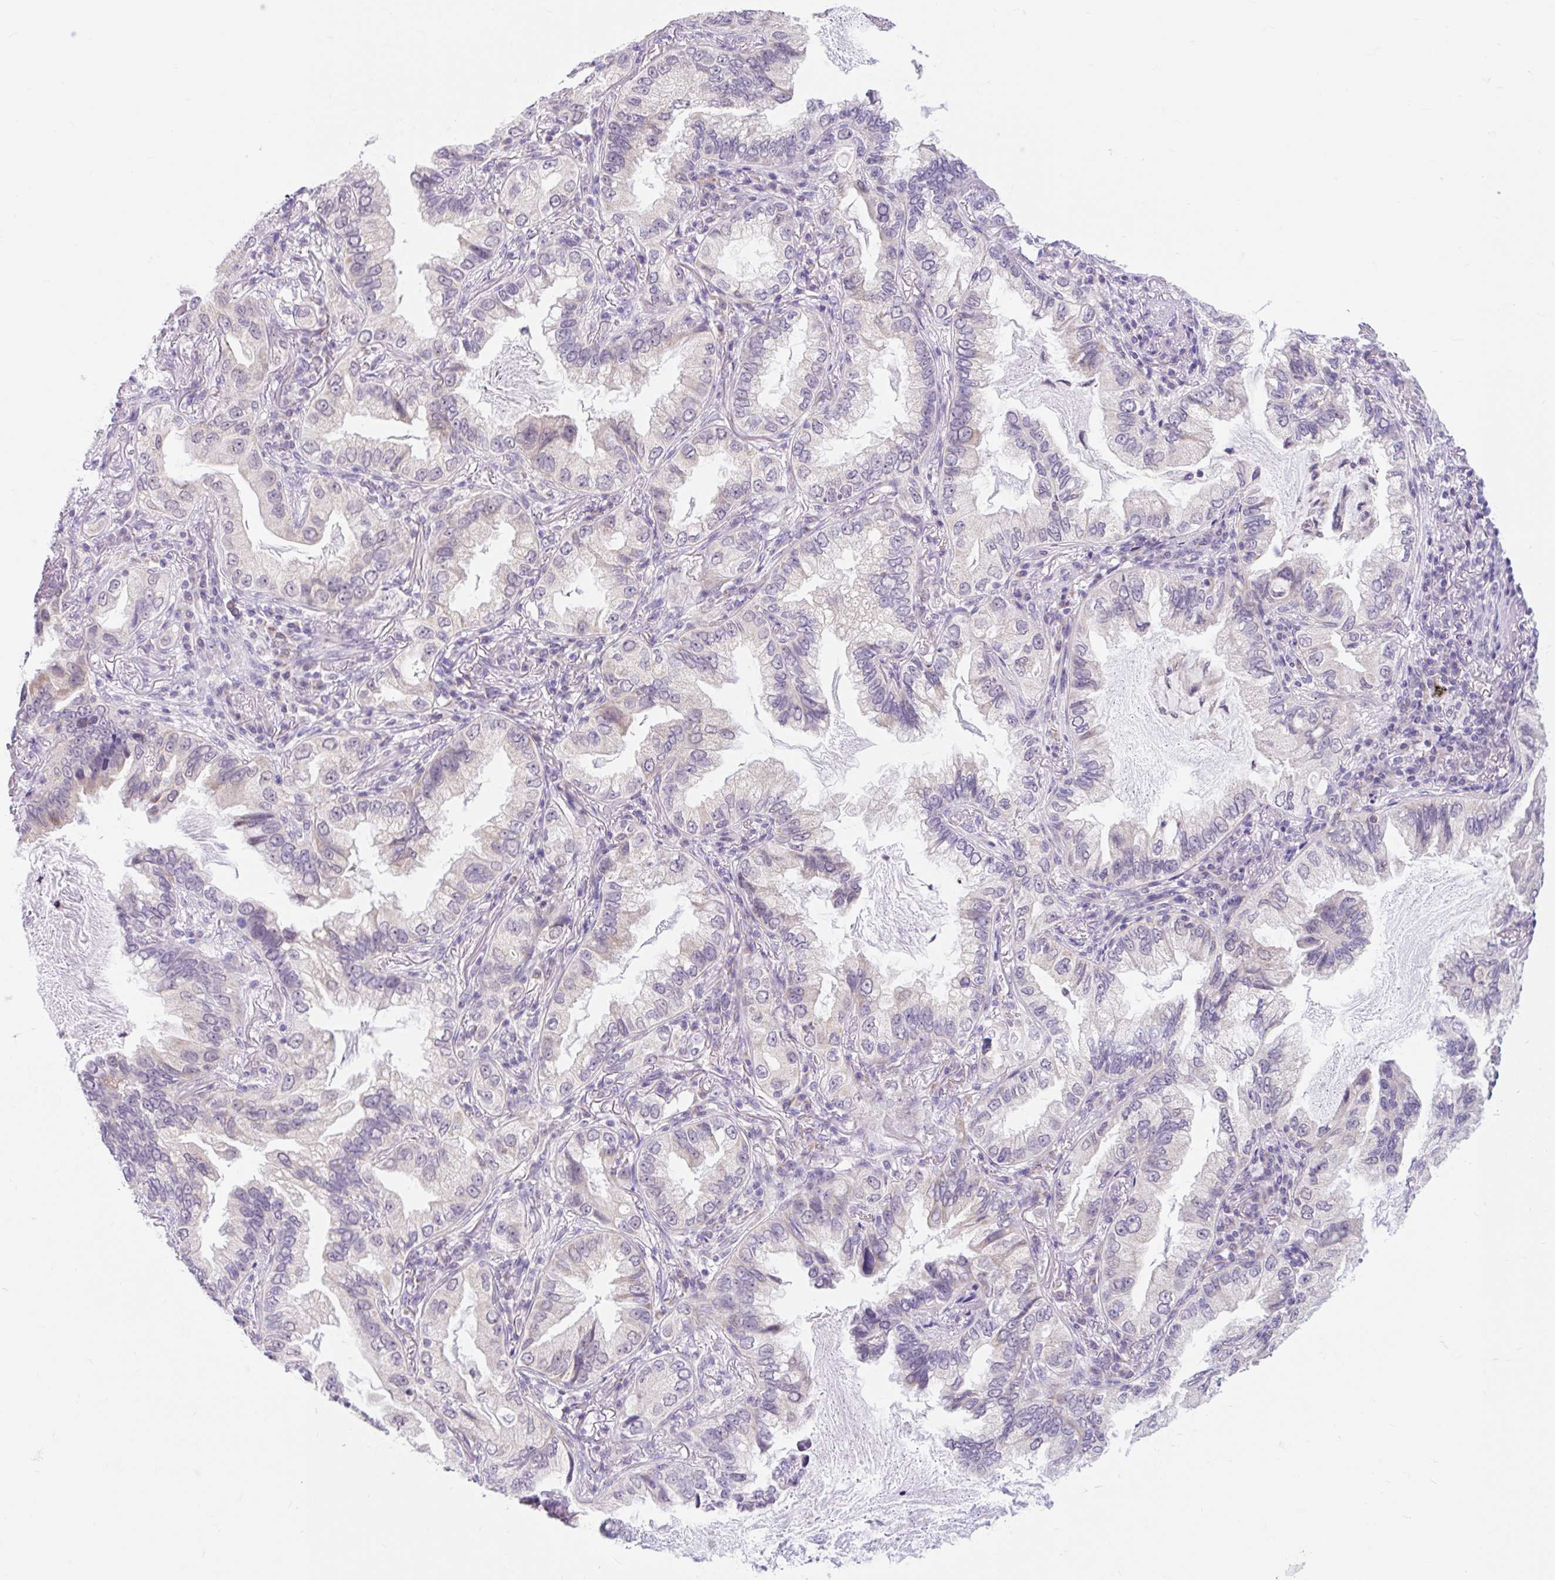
{"staining": {"intensity": "negative", "quantity": "none", "location": "none"}, "tissue": "lung cancer", "cell_type": "Tumor cells", "image_type": "cancer", "snomed": [{"axis": "morphology", "description": "Adenocarcinoma, NOS"}, {"axis": "topography", "description": "Lung"}], "caption": "Adenocarcinoma (lung) was stained to show a protein in brown. There is no significant positivity in tumor cells.", "gene": "ITPK1", "patient": {"sex": "female", "age": 69}}